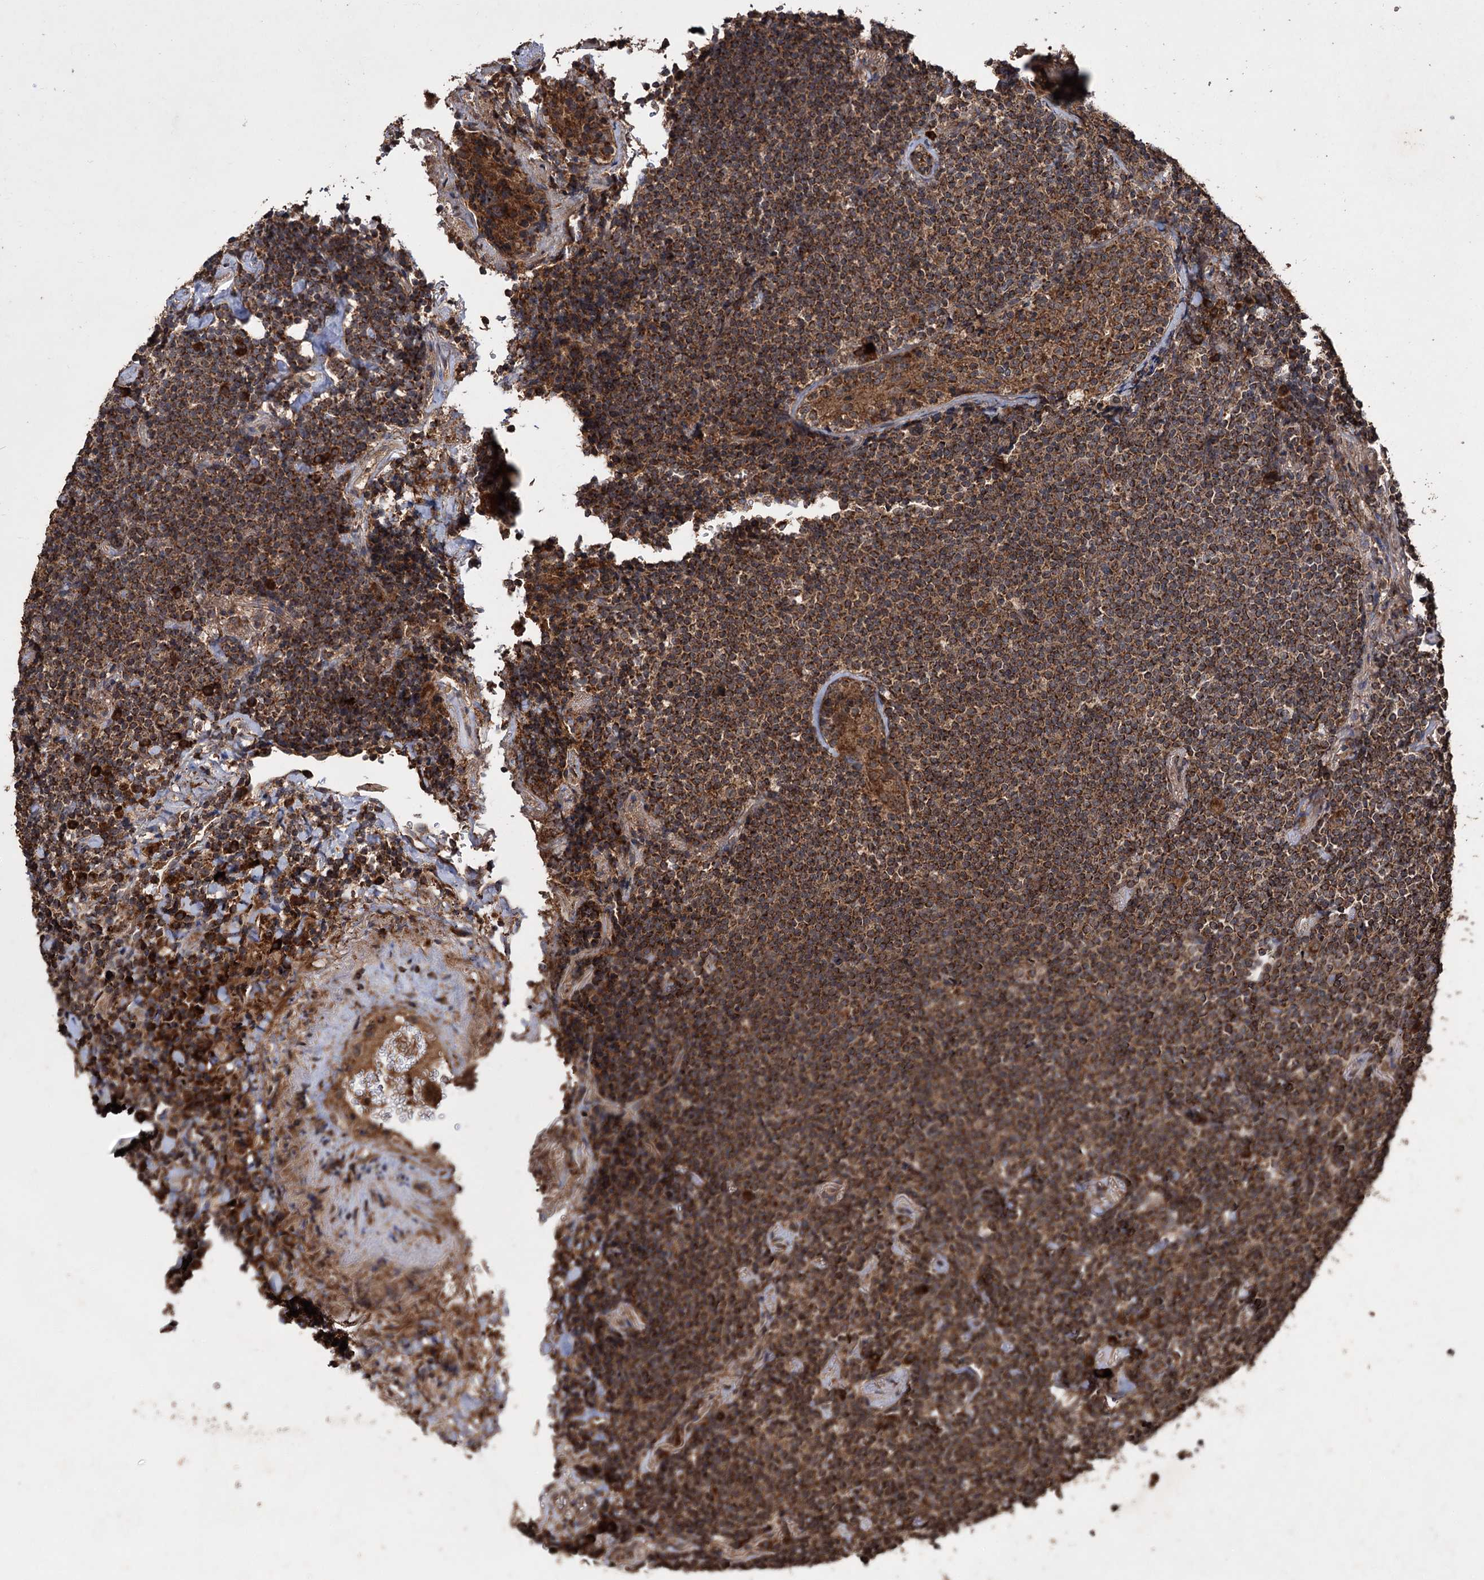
{"staining": {"intensity": "moderate", "quantity": ">75%", "location": "cytoplasmic/membranous"}, "tissue": "lymphoma", "cell_type": "Tumor cells", "image_type": "cancer", "snomed": [{"axis": "morphology", "description": "Malignant lymphoma, non-Hodgkin's type, Low grade"}, {"axis": "topography", "description": "Lung"}], "caption": "A micrograph of lymphoma stained for a protein demonstrates moderate cytoplasmic/membranous brown staining in tumor cells.", "gene": "IPO4", "patient": {"sex": "female", "age": 71}}